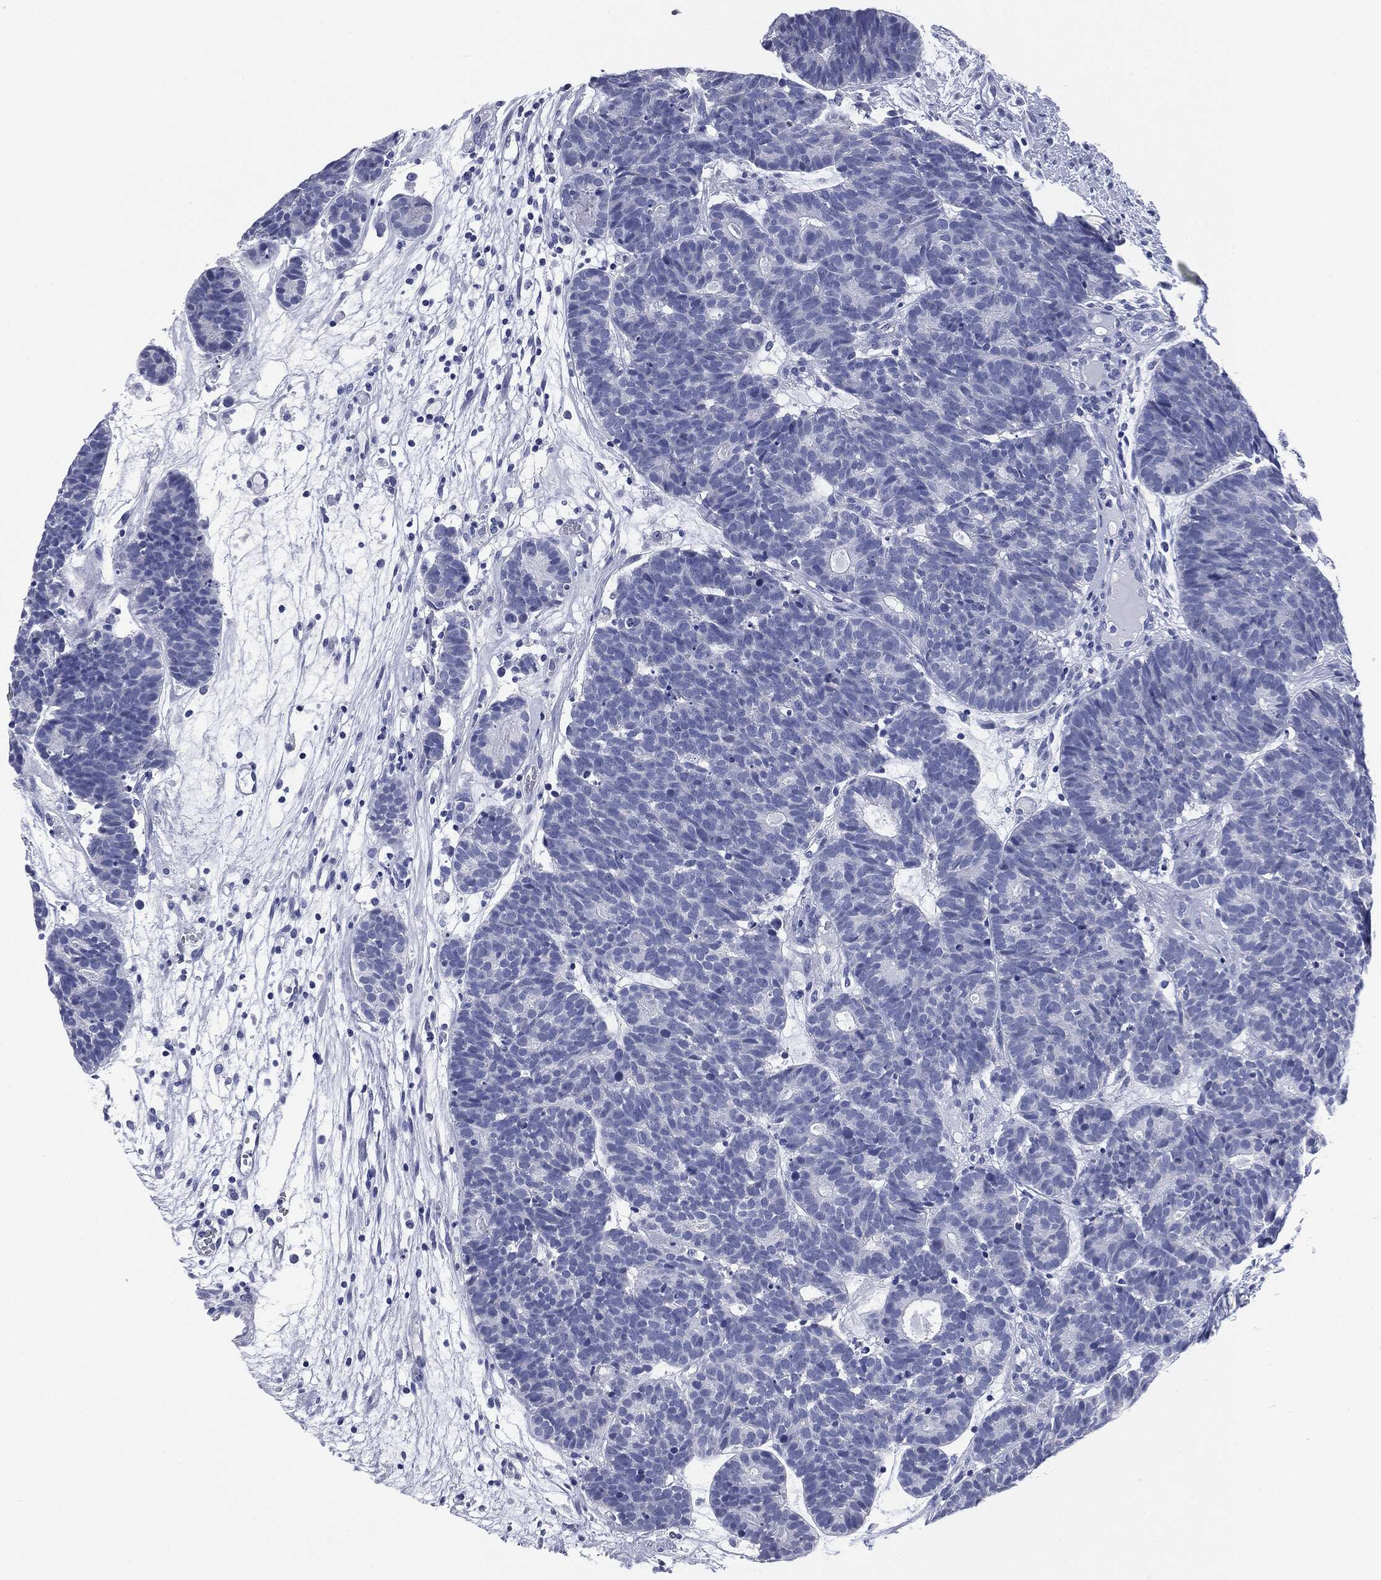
{"staining": {"intensity": "negative", "quantity": "none", "location": "none"}, "tissue": "head and neck cancer", "cell_type": "Tumor cells", "image_type": "cancer", "snomed": [{"axis": "morphology", "description": "Adenocarcinoma, NOS"}, {"axis": "topography", "description": "Head-Neck"}], "caption": "IHC micrograph of neoplastic tissue: head and neck adenocarcinoma stained with DAB demonstrates no significant protein expression in tumor cells.", "gene": "ATP2A1", "patient": {"sex": "female", "age": 81}}